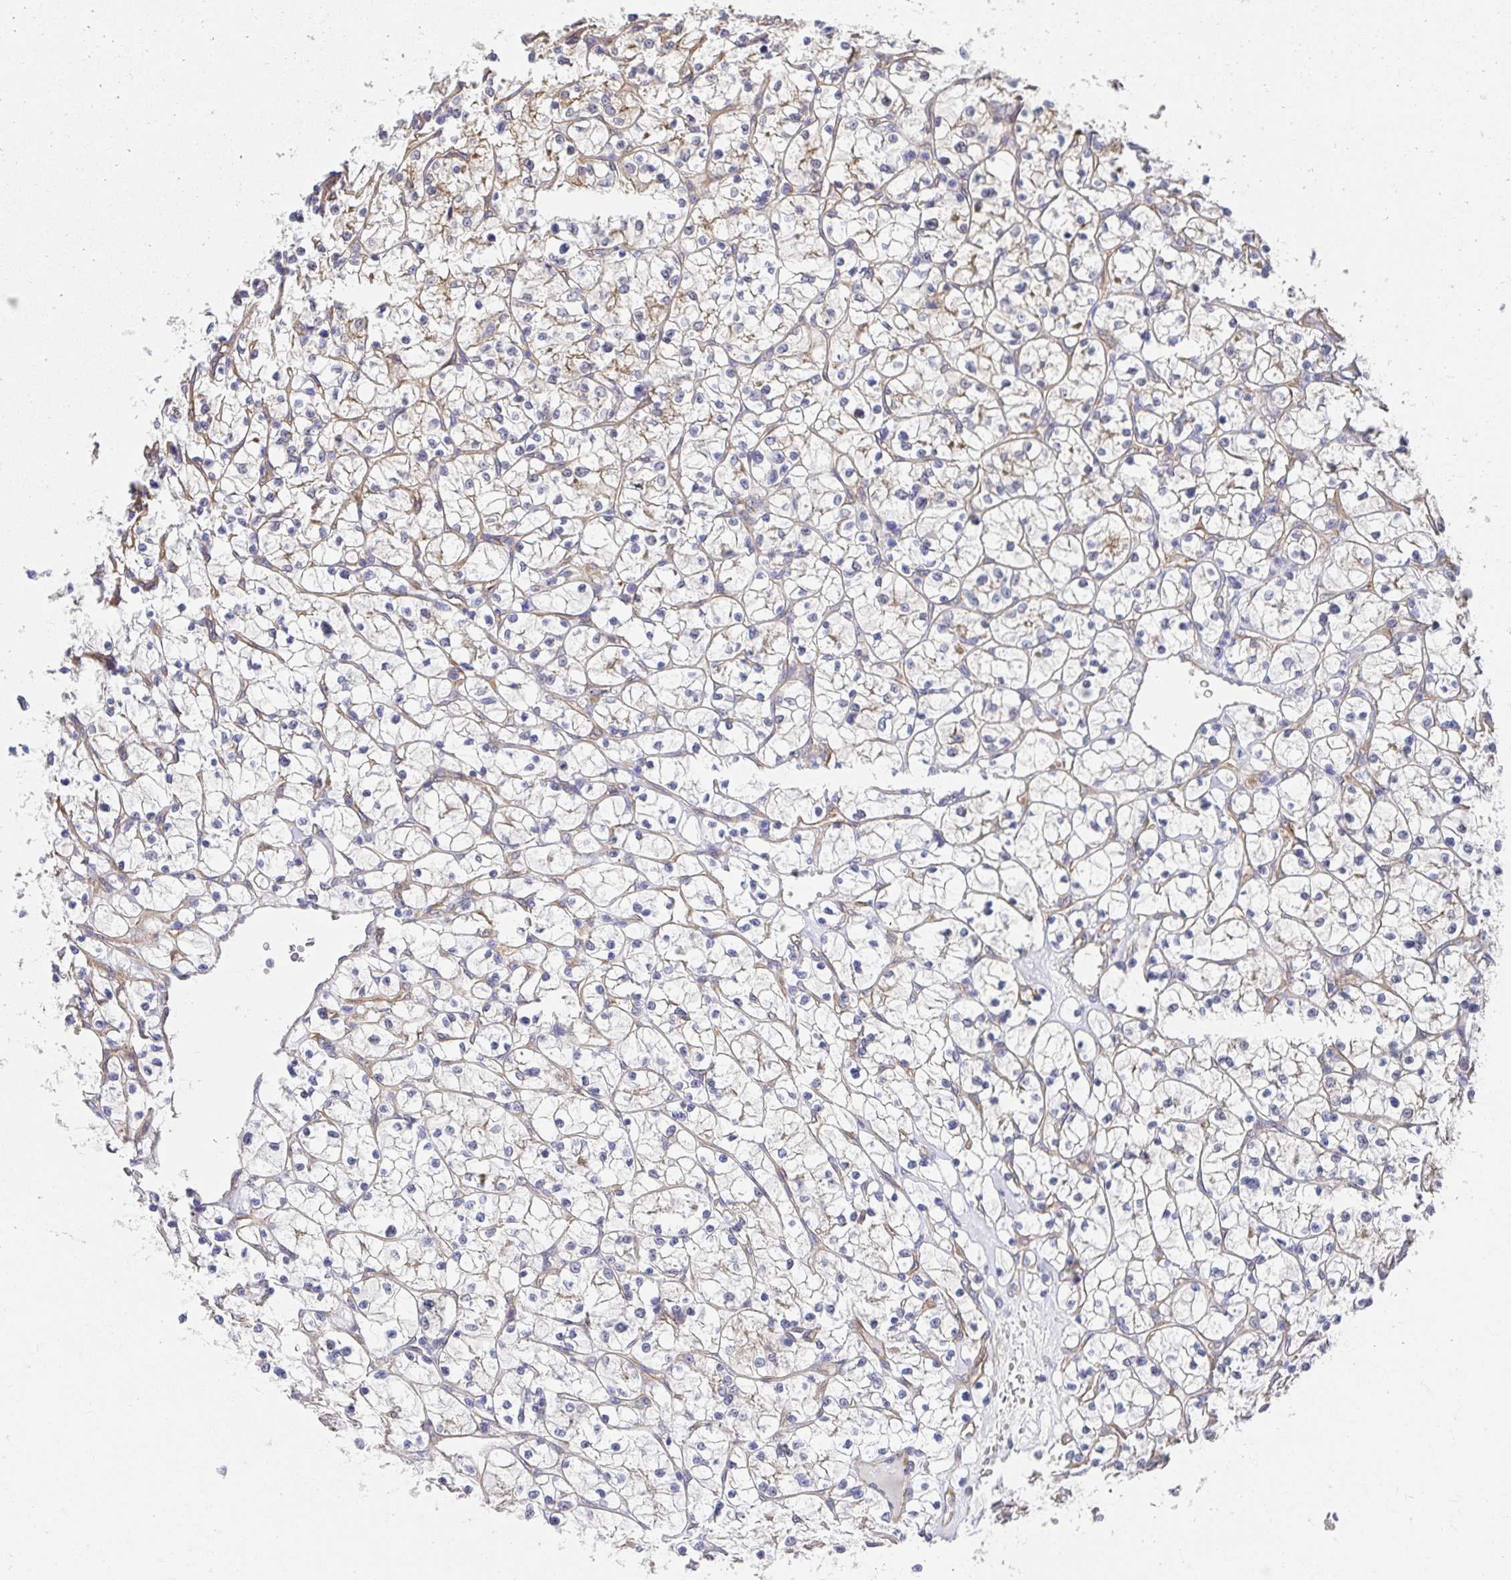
{"staining": {"intensity": "moderate", "quantity": "25%-75%", "location": "cytoplasmic/membranous"}, "tissue": "renal cancer", "cell_type": "Tumor cells", "image_type": "cancer", "snomed": [{"axis": "morphology", "description": "Adenocarcinoma, NOS"}, {"axis": "topography", "description": "Kidney"}], "caption": "Approximately 25%-75% of tumor cells in human renal adenocarcinoma exhibit moderate cytoplasmic/membranous protein expression as visualized by brown immunohistochemical staining.", "gene": "CTTN", "patient": {"sex": "female", "age": 64}}